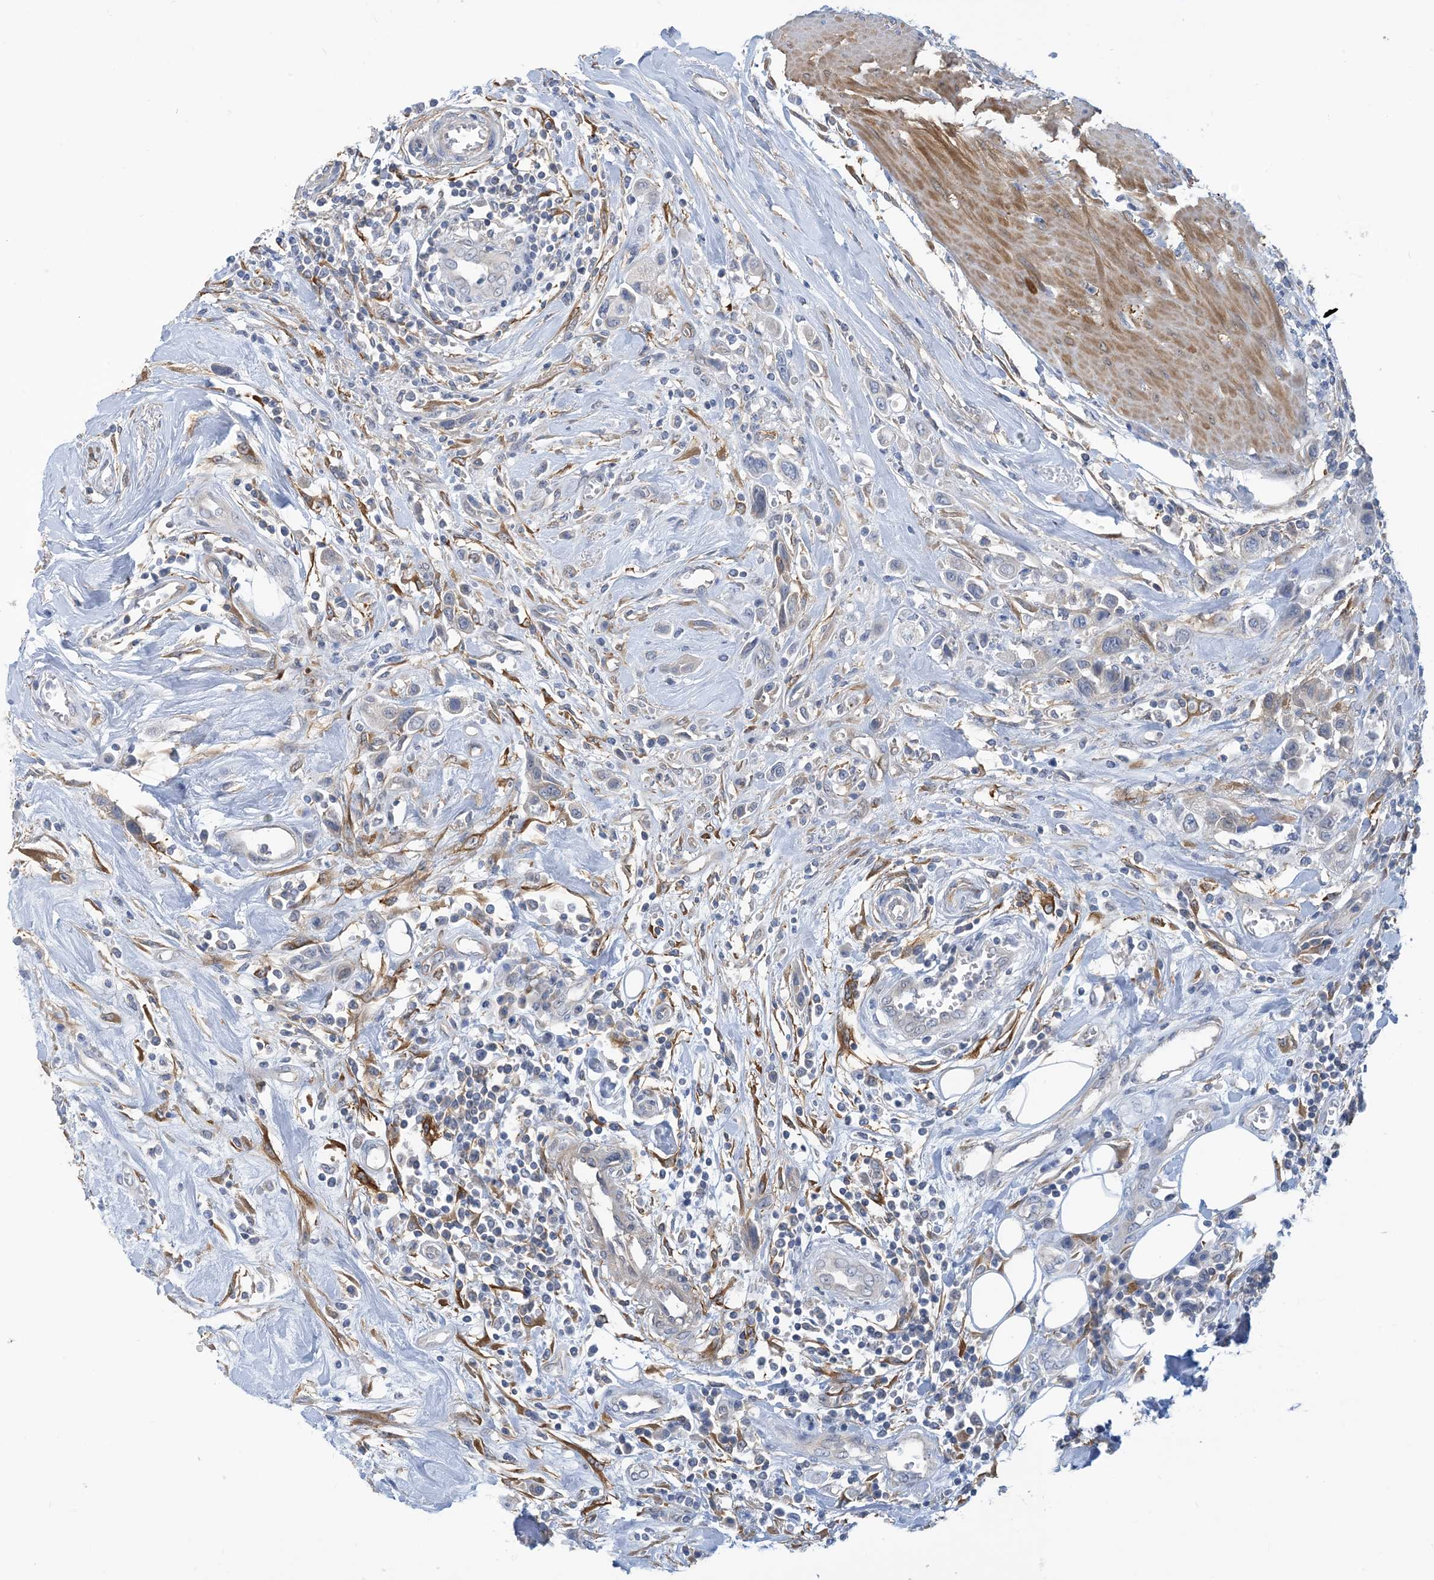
{"staining": {"intensity": "negative", "quantity": "none", "location": "none"}, "tissue": "urothelial cancer", "cell_type": "Tumor cells", "image_type": "cancer", "snomed": [{"axis": "morphology", "description": "Urothelial carcinoma, High grade"}, {"axis": "topography", "description": "Urinary bladder"}], "caption": "A micrograph of human urothelial cancer is negative for staining in tumor cells.", "gene": "EIF2A", "patient": {"sex": "male", "age": 50}}